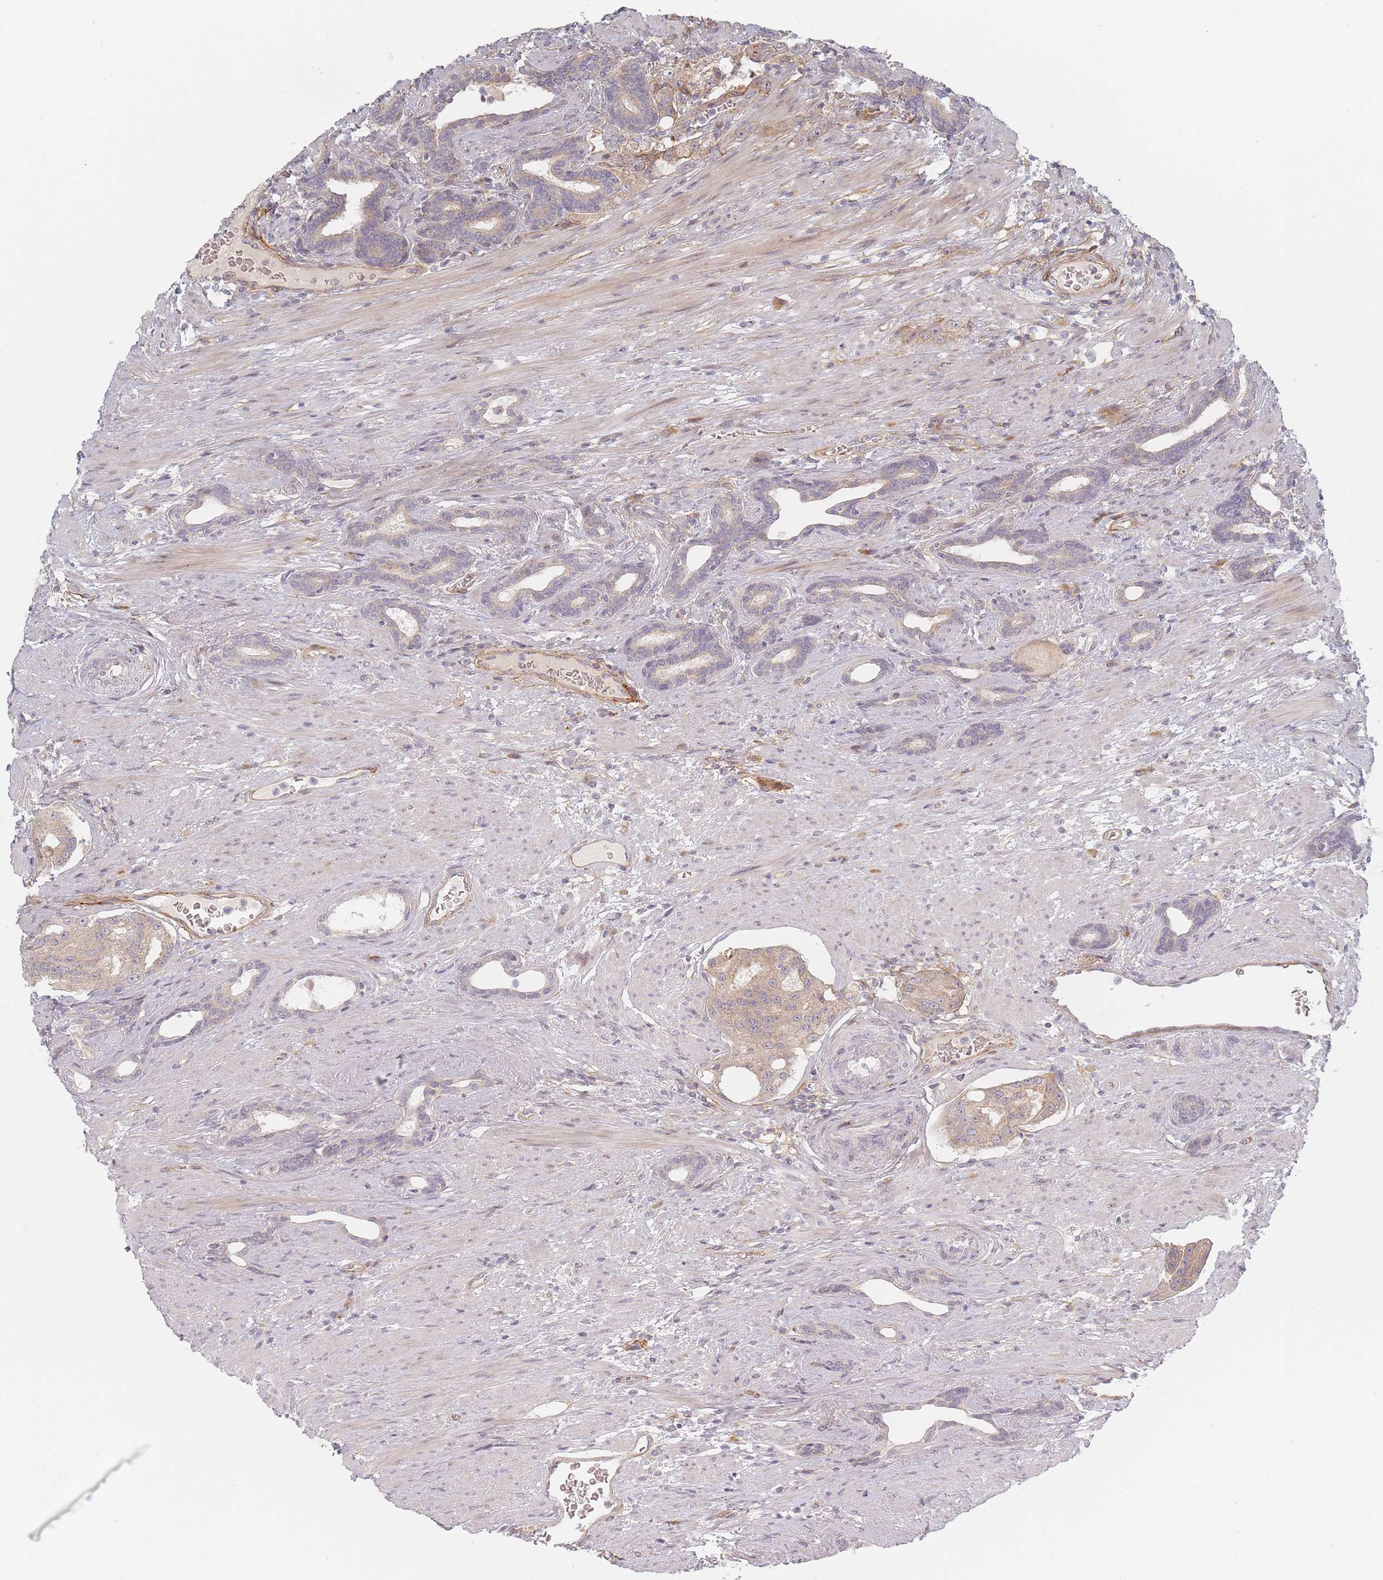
{"staining": {"intensity": "moderate", "quantity": "25%-75%", "location": "cytoplasmic/membranous"}, "tissue": "prostate cancer", "cell_type": "Tumor cells", "image_type": "cancer", "snomed": [{"axis": "morphology", "description": "Adenocarcinoma, High grade"}, {"axis": "topography", "description": "Prostate"}], "caption": "An image showing moderate cytoplasmic/membranous expression in about 25%-75% of tumor cells in prostate cancer (high-grade adenocarcinoma), as visualized by brown immunohistochemical staining.", "gene": "ZKSCAN7", "patient": {"sex": "male", "age": 69}}